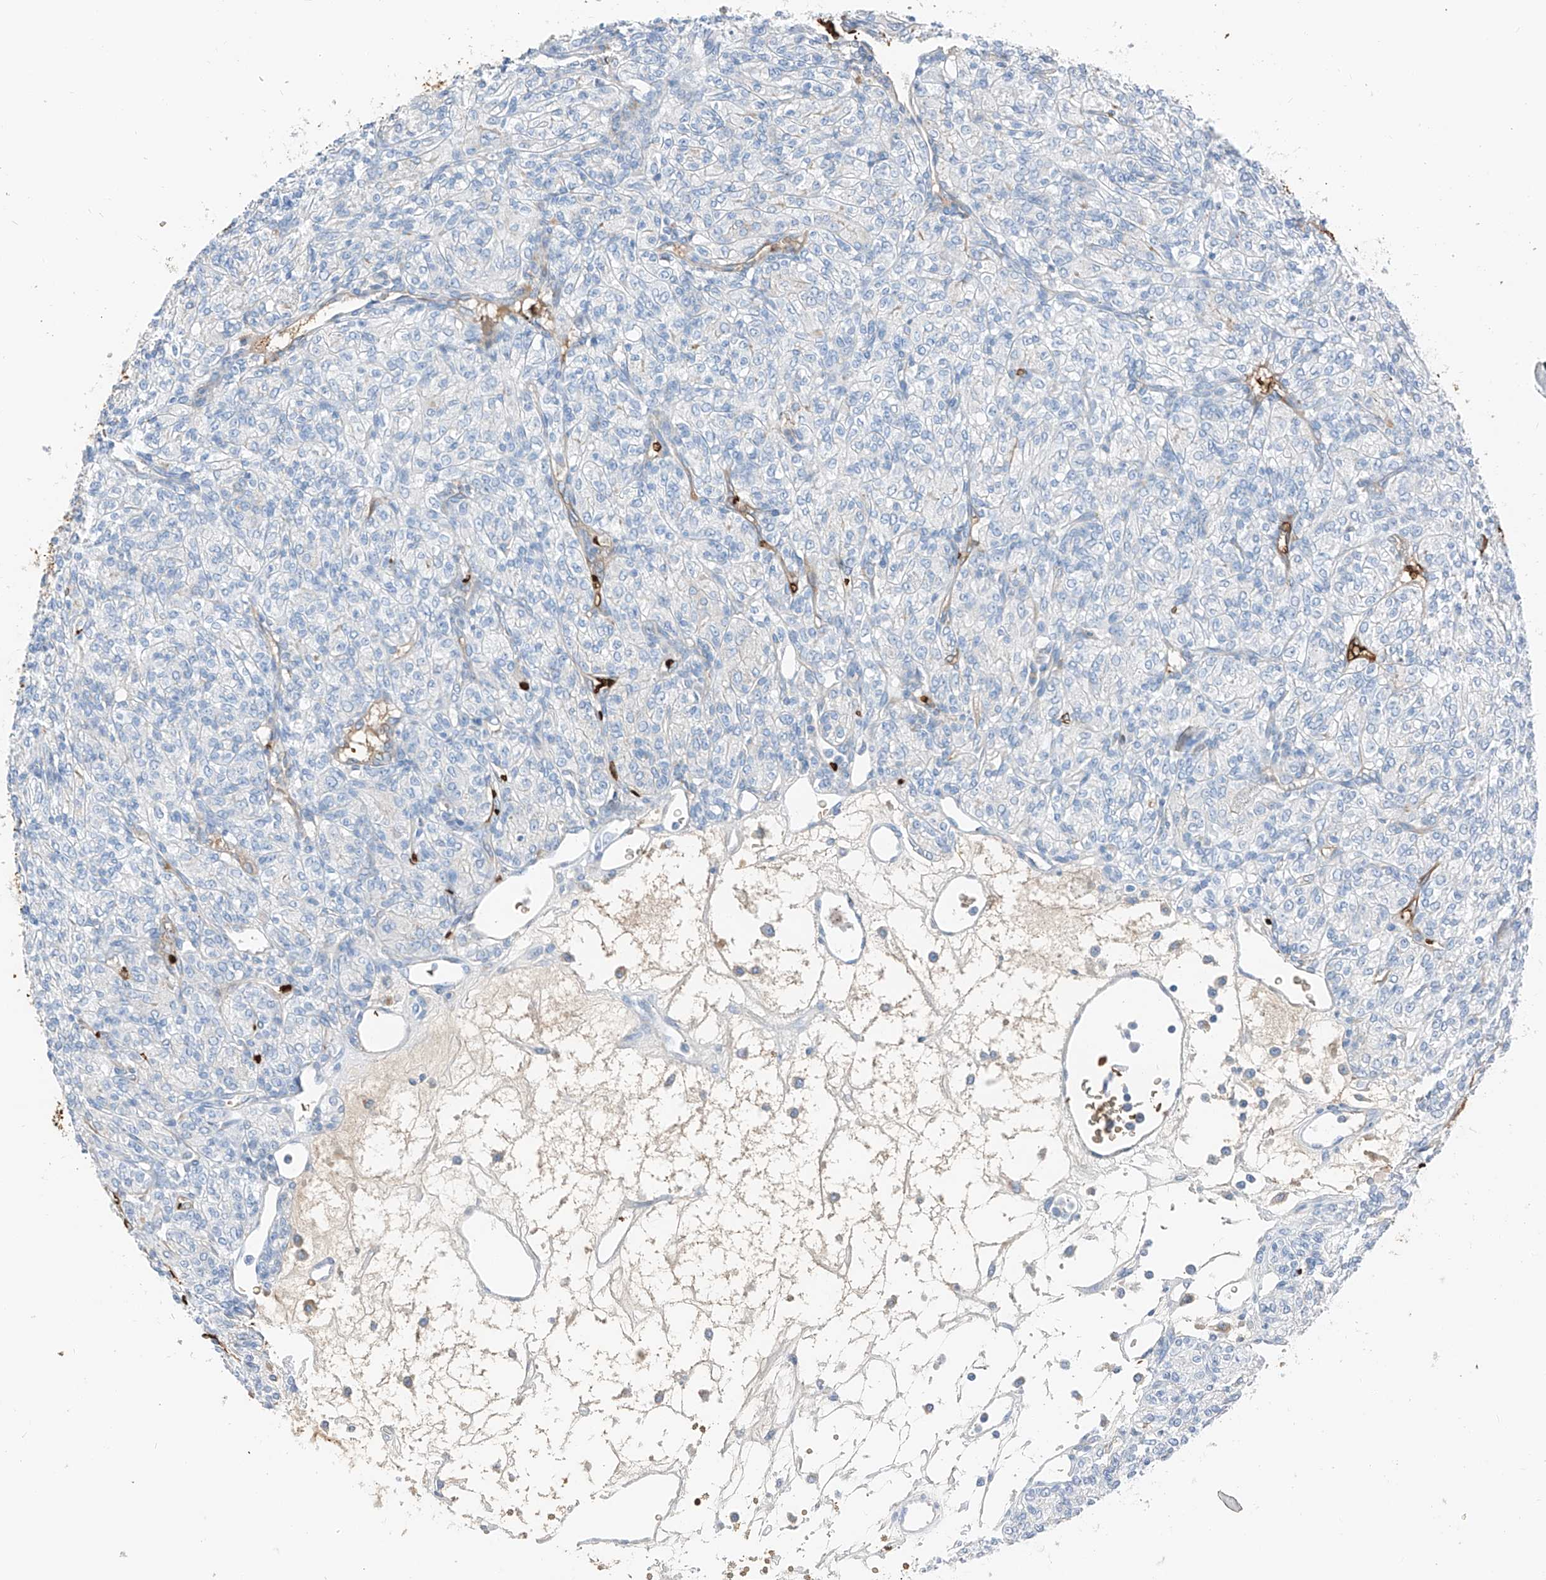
{"staining": {"intensity": "negative", "quantity": "none", "location": "none"}, "tissue": "renal cancer", "cell_type": "Tumor cells", "image_type": "cancer", "snomed": [{"axis": "morphology", "description": "Adenocarcinoma, NOS"}, {"axis": "topography", "description": "Kidney"}], "caption": "Tumor cells are negative for brown protein staining in renal adenocarcinoma.", "gene": "PRSS23", "patient": {"sex": "male", "age": 77}}